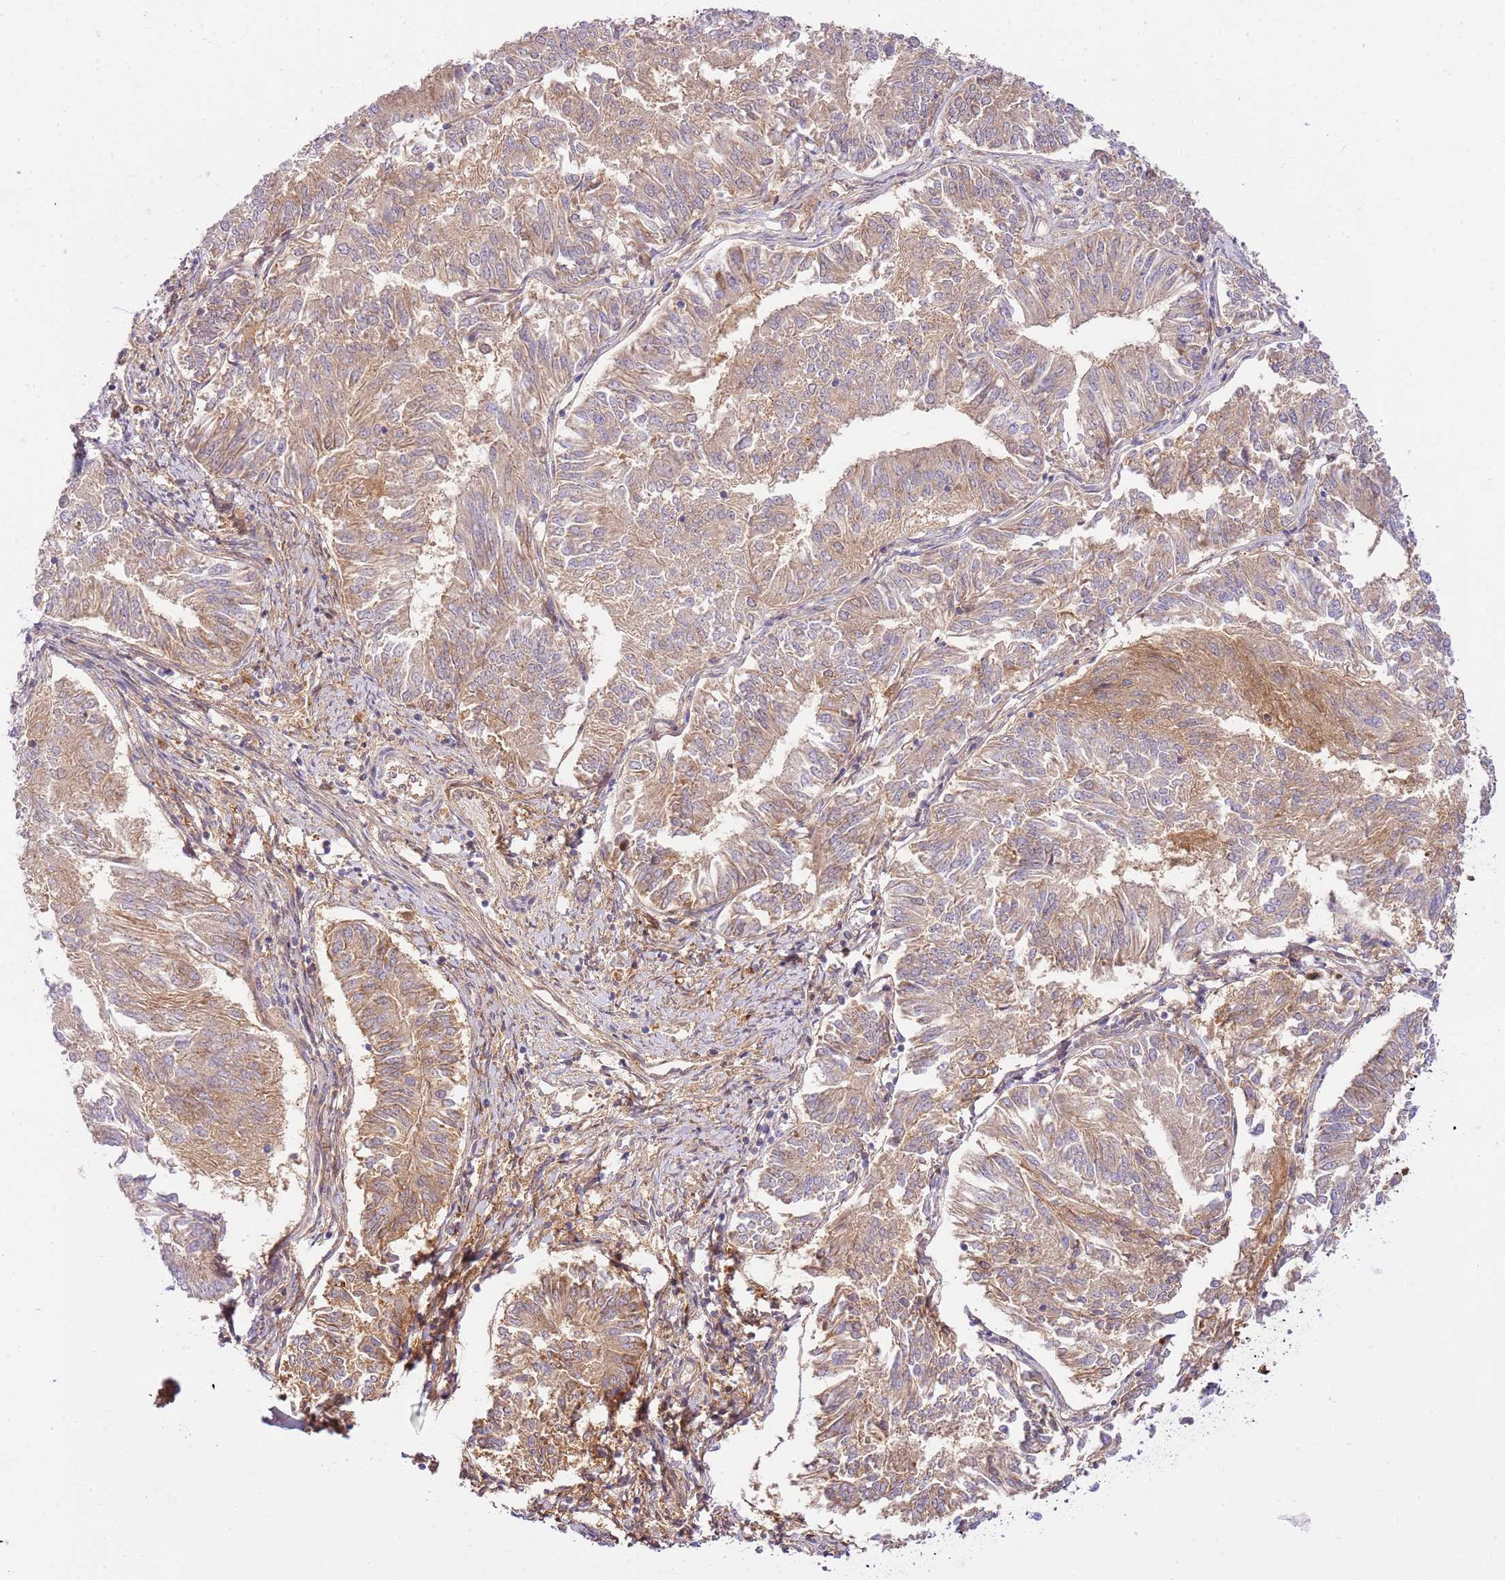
{"staining": {"intensity": "moderate", "quantity": "25%-75%", "location": "cytoplasmic/membranous"}, "tissue": "endometrial cancer", "cell_type": "Tumor cells", "image_type": "cancer", "snomed": [{"axis": "morphology", "description": "Adenocarcinoma, NOS"}, {"axis": "topography", "description": "Endometrium"}], "caption": "Protein expression analysis of human endometrial adenocarcinoma reveals moderate cytoplasmic/membranous expression in about 25%-75% of tumor cells.", "gene": "C8G", "patient": {"sex": "female", "age": 58}}